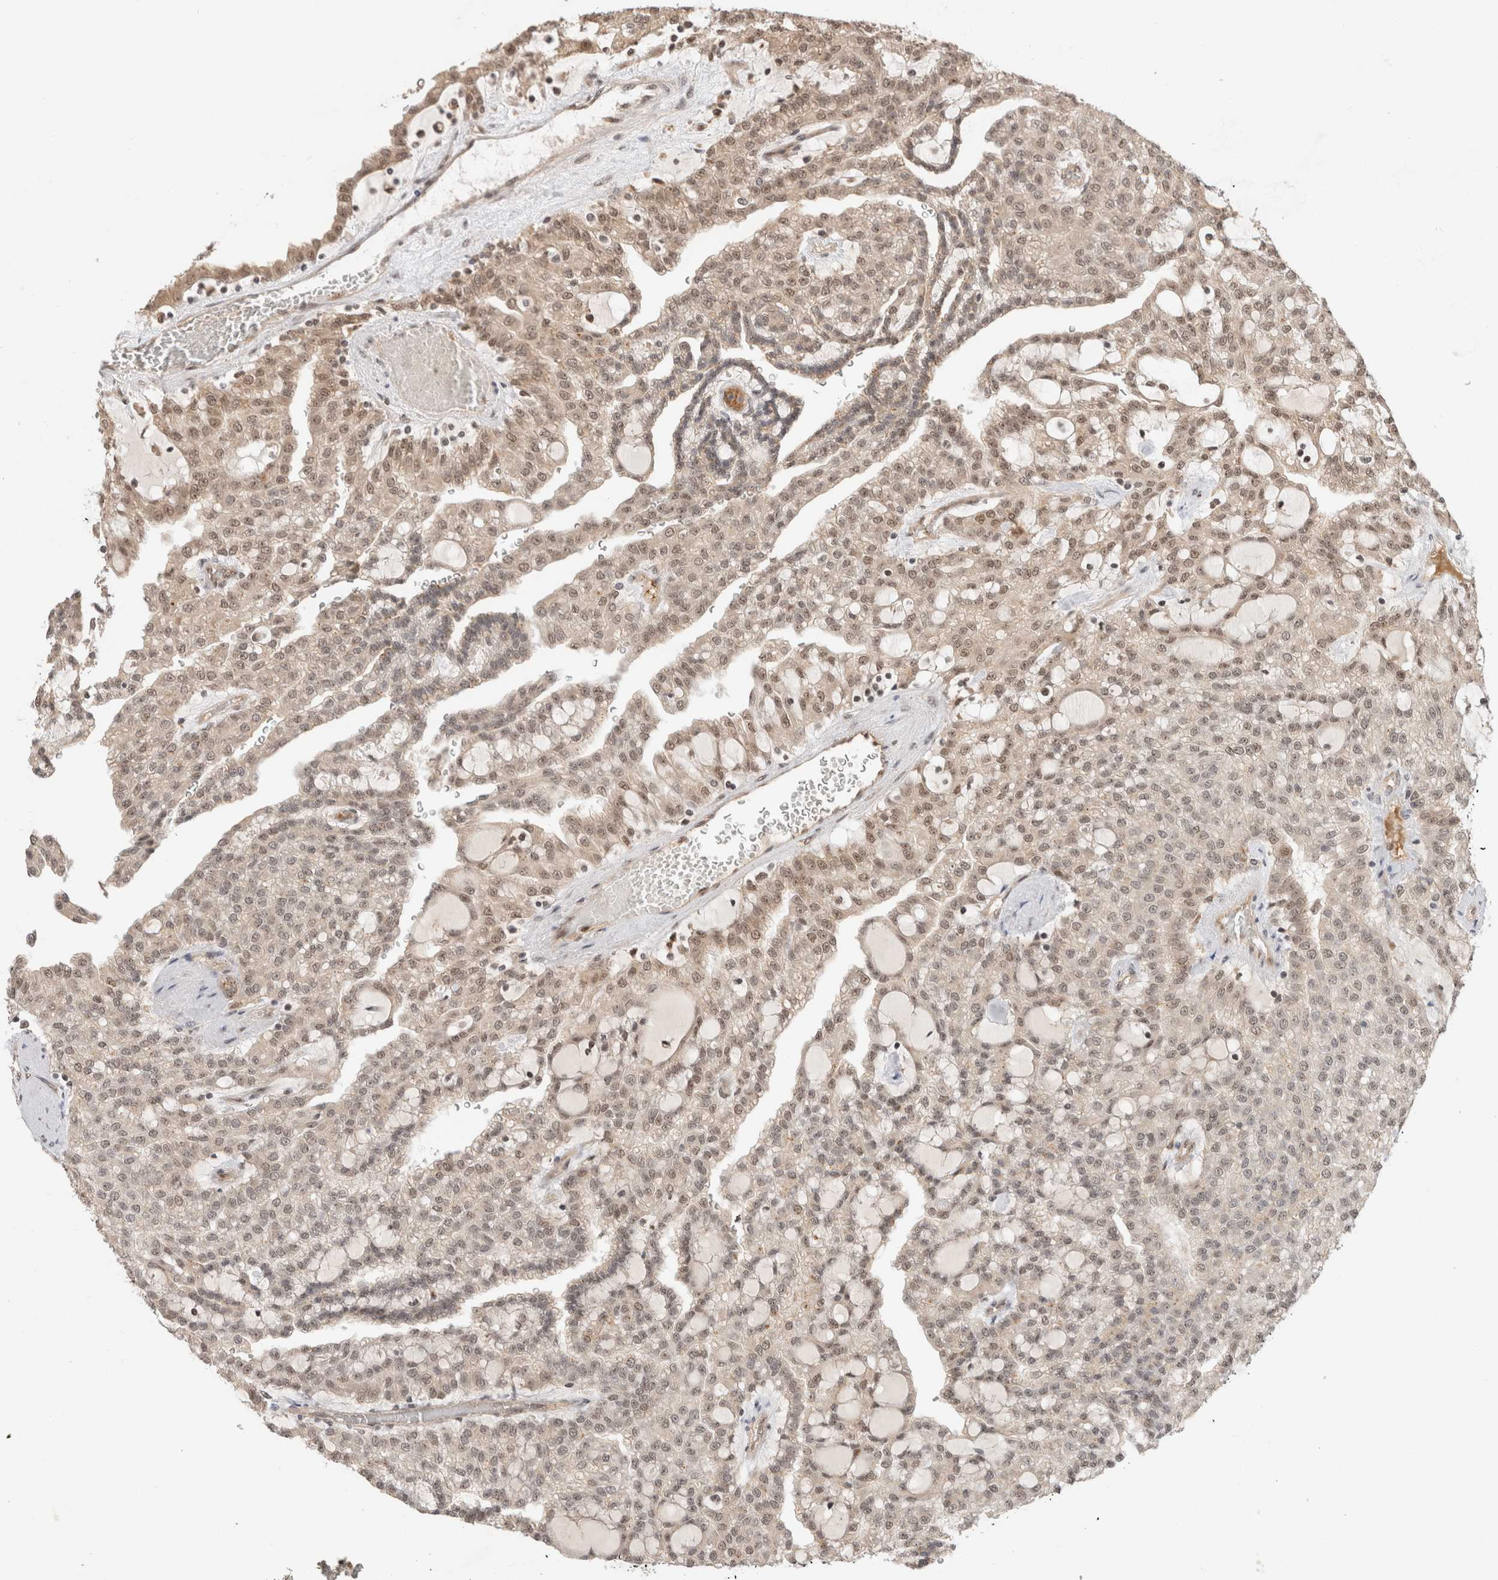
{"staining": {"intensity": "weak", "quantity": ">75%", "location": "cytoplasmic/membranous,nuclear"}, "tissue": "renal cancer", "cell_type": "Tumor cells", "image_type": "cancer", "snomed": [{"axis": "morphology", "description": "Adenocarcinoma, NOS"}, {"axis": "topography", "description": "Kidney"}], "caption": "Immunohistochemical staining of human renal adenocarcinoma exhibits low levels of weak cytoplasmic/membranous and nuclear positivity in approximately >75% of tumor cells.", "gene": "MPHOSPH6", "patient": {"sex": "male", "age": 63}}